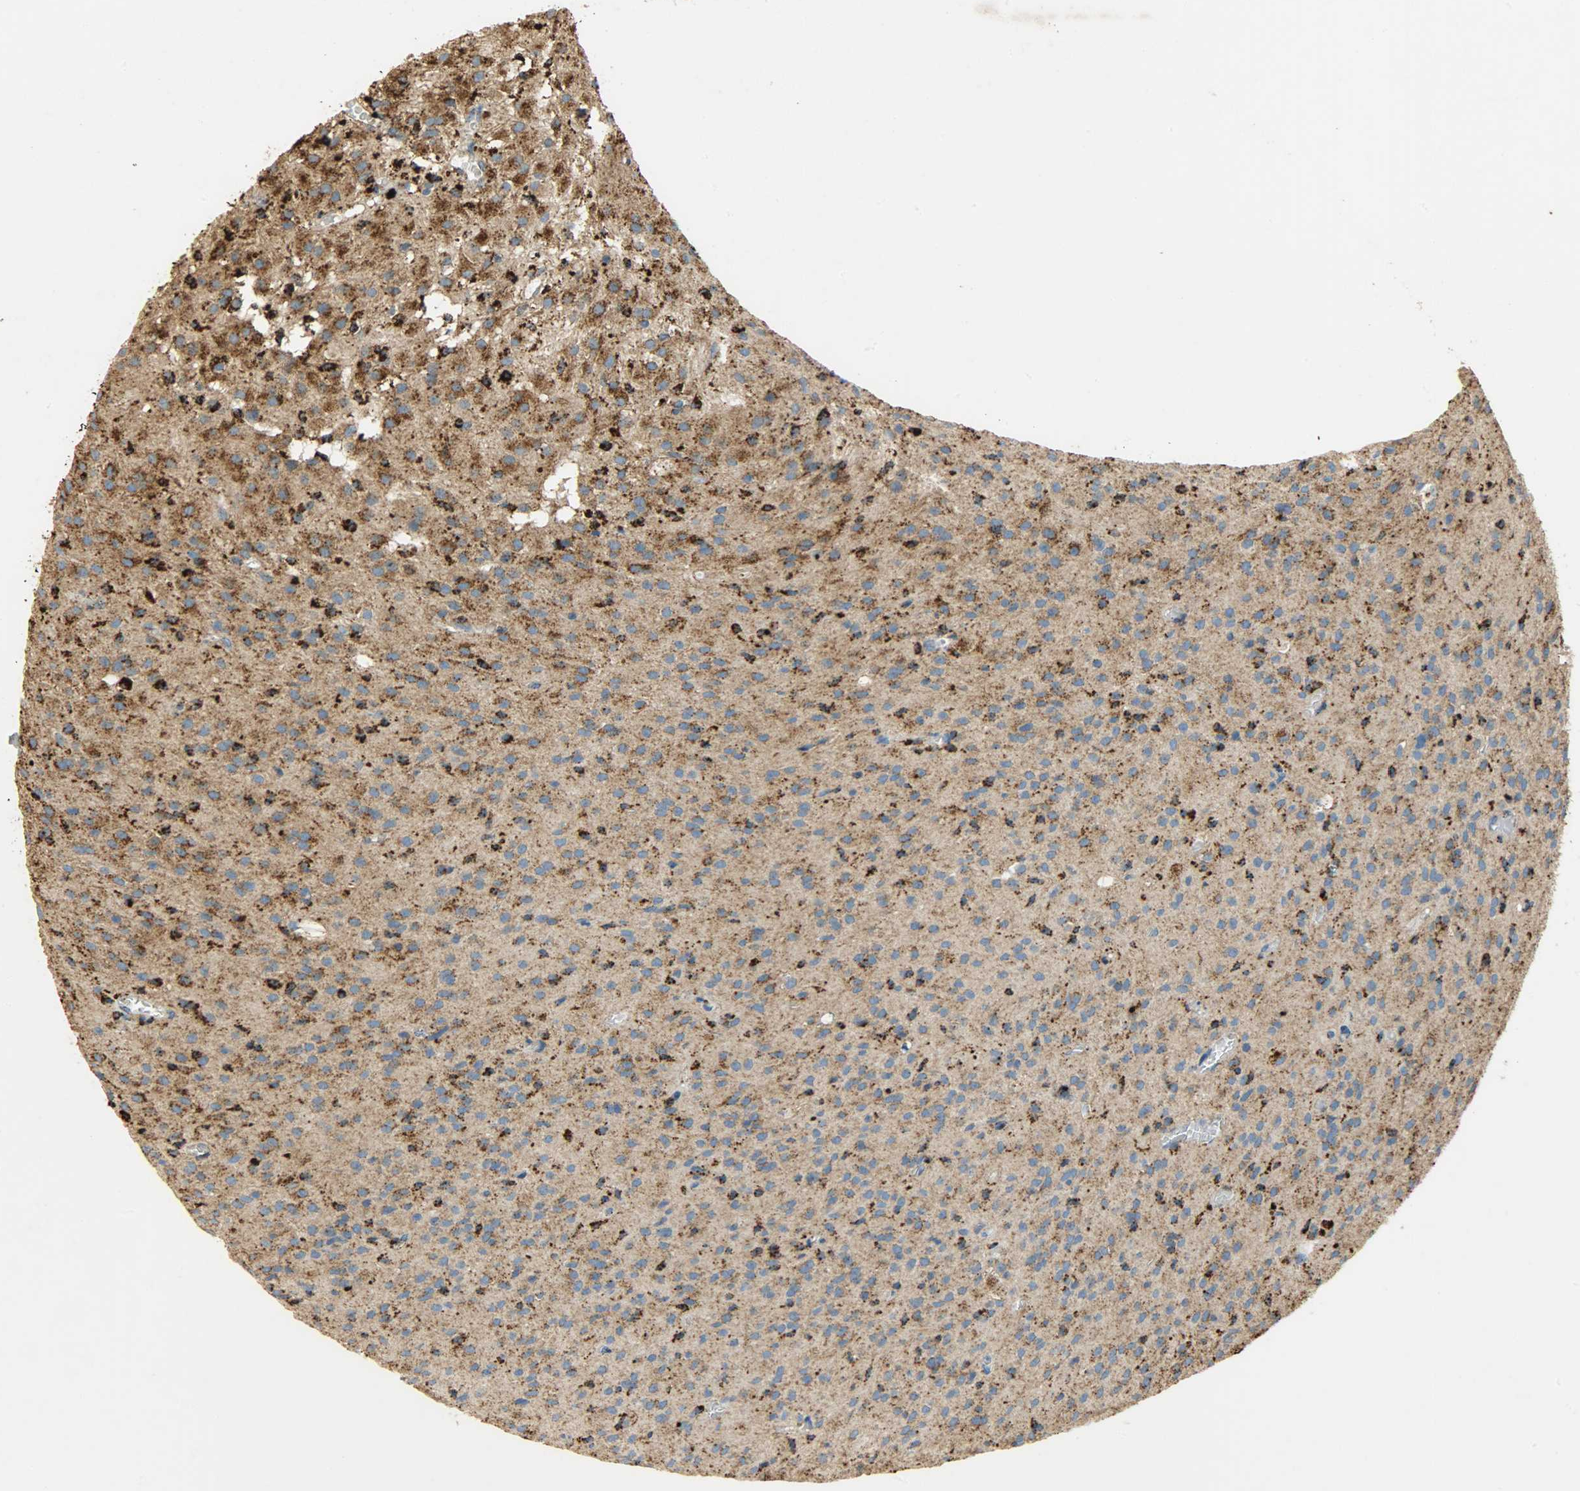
{"staining": {"intensity": "strong", "quantity": ">75%", "location": "cytoplasmic/membranous"}, "tissue": "glioma", "cell_type": "Tumor cells", "image_type": "cancer", "snomed": [{"axis": "morphology", "description": "Glioma, malignant, High grade"}, {"axis": "topography", "description": "Brain"}], "caption": "Protein staining displays strong cytoplasmic/membranous staining in about >75% of tumor cells in malignant glioma (high-grade).", "gene": "ASAH1", "patient": {"sex": "female", "age": 59}}